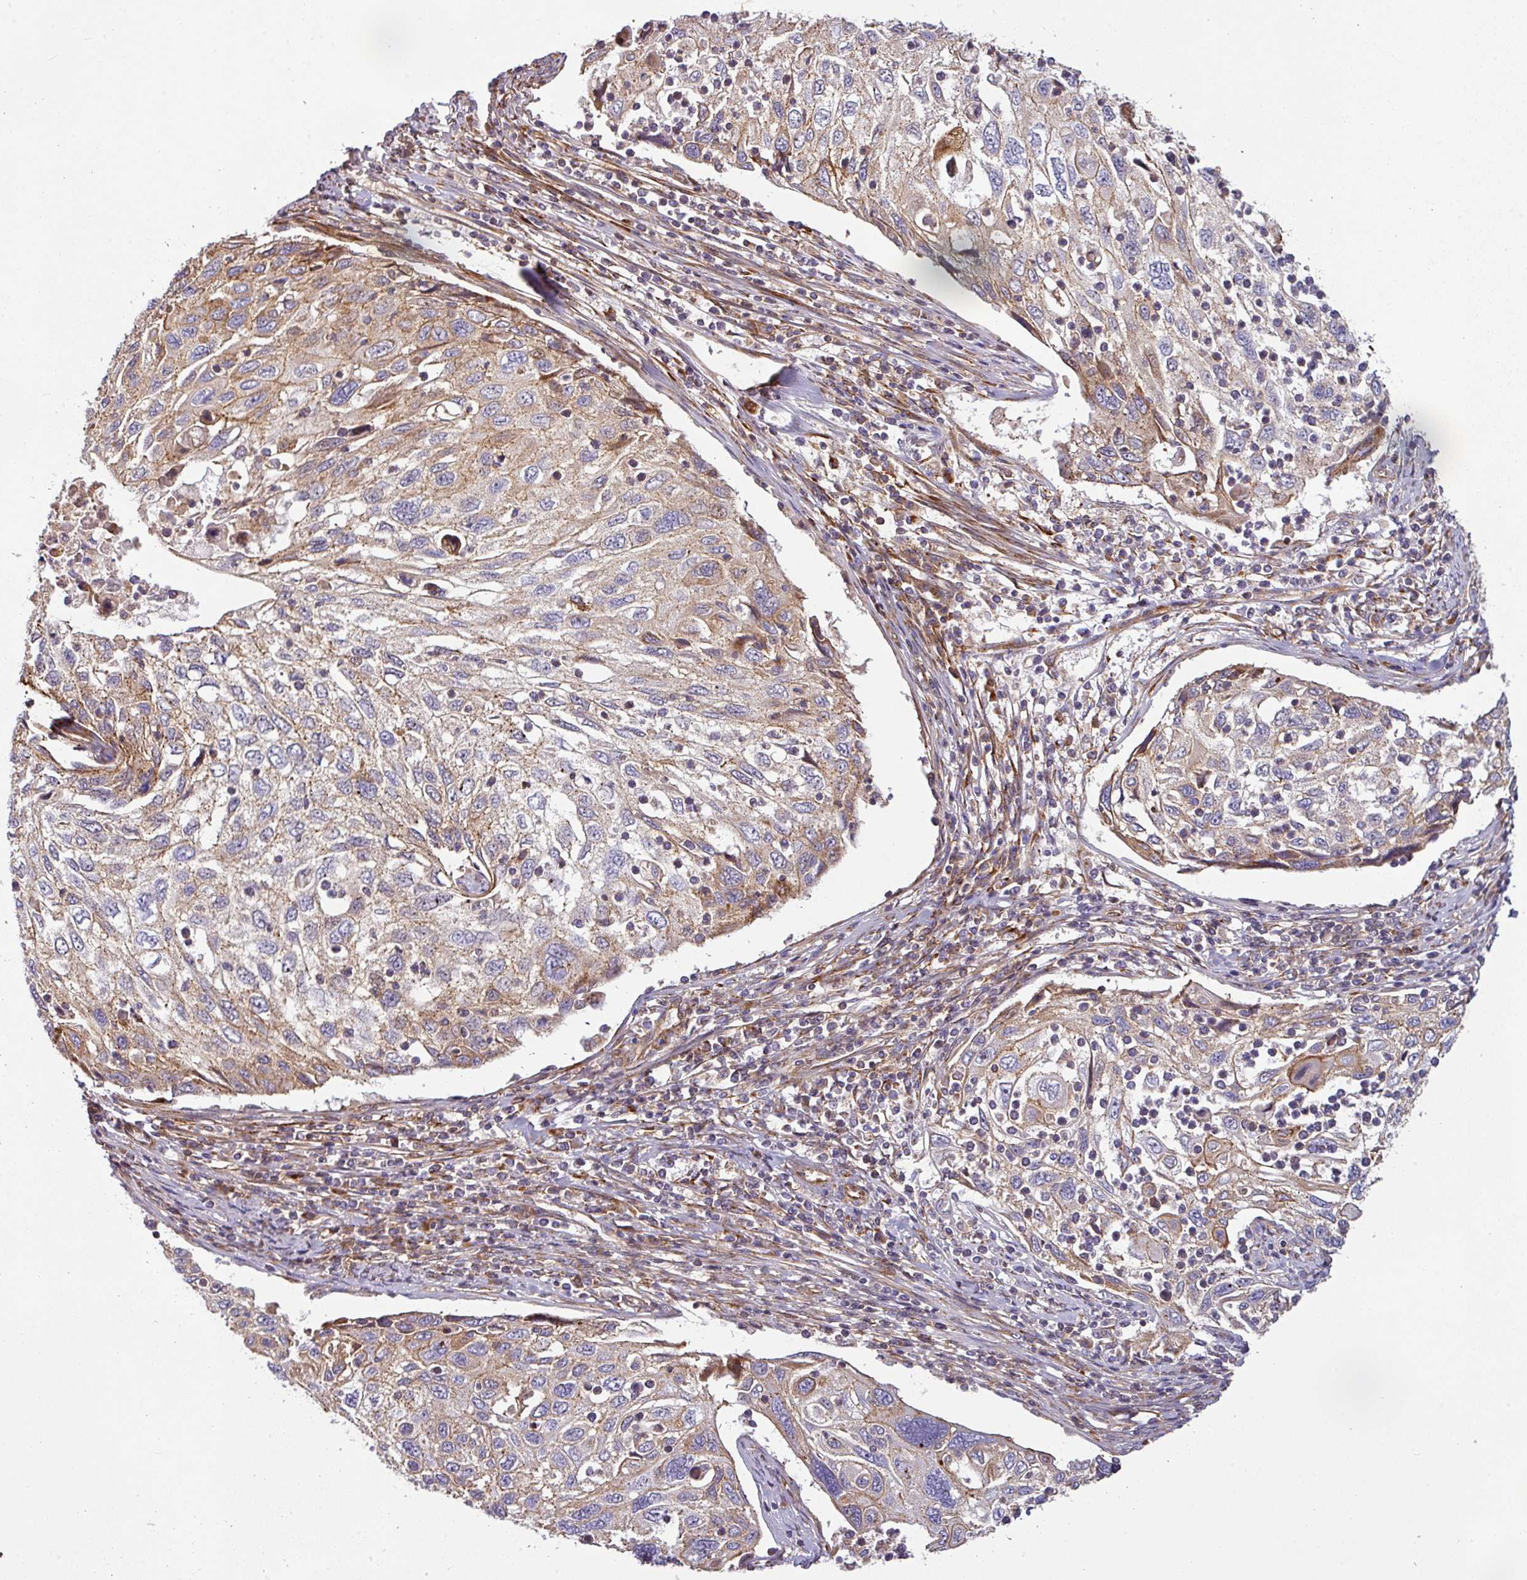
{"staining": {"intensity": "moderate", "quantity": "25%-75%", "location": "cytoplasmic/membranous"}, "tissue": "cervical cancer", "cell_type": "Tumor cells", "image_type": "cancer", "snomed": [{"axis": "morphology", "description": "Squamous cell carcinoma, NOS"}, {"axis": "topography", "description": "Cervix"}], "caption": "Cervical cancer stained with a brown dye shows moderate cytoplasmic/membranous positive expression in about 25%-75% of tumor cells.", "gene": "CASP2", "patient": {"sex": "female", "age": 70}}